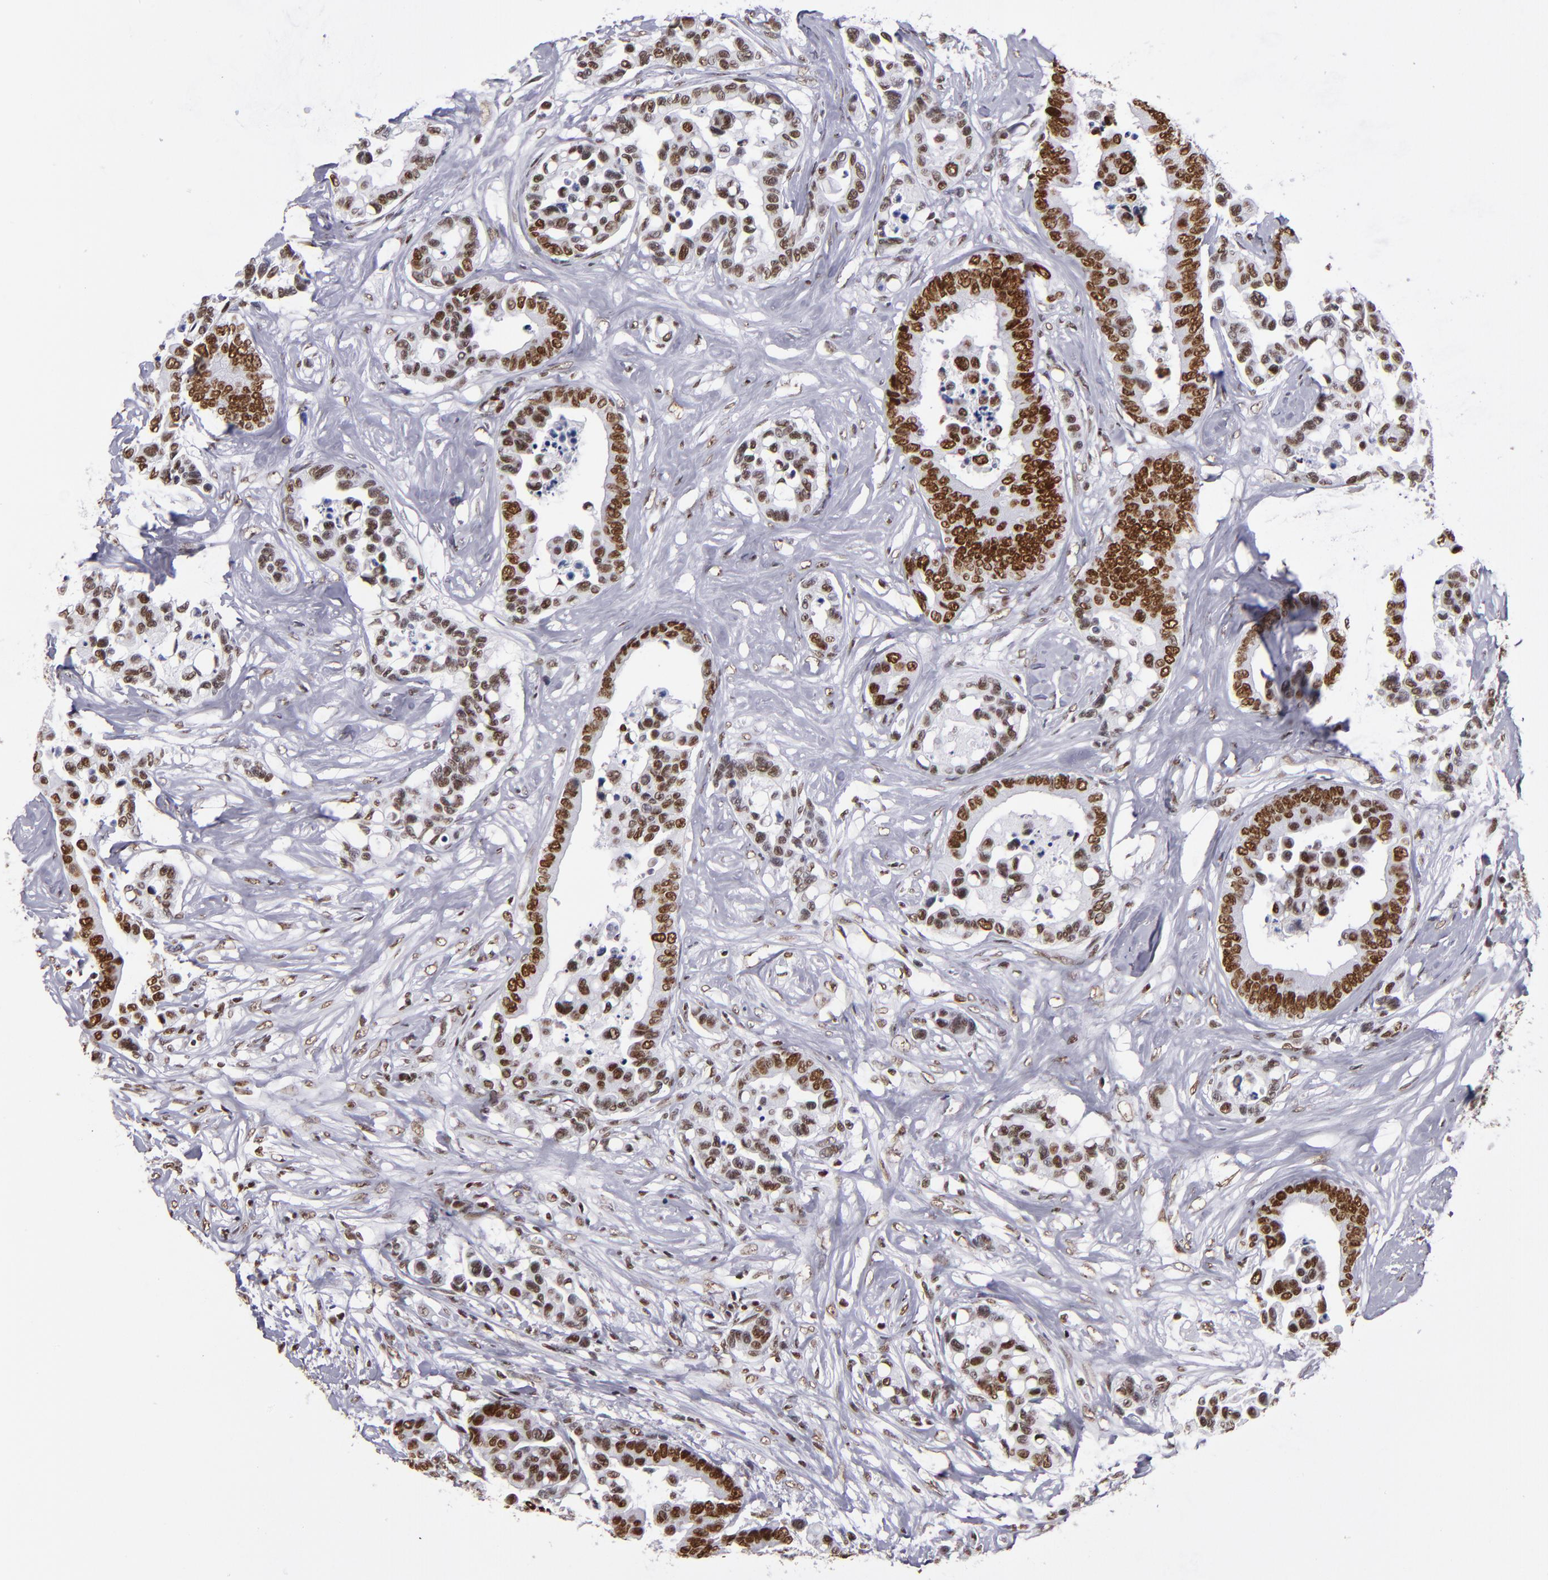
{"staining": {"intensity": "strong", "quantity": ">75%", "location": "nuclear"}, "tissue": "colorectal cancer", "cell_type": "Tumor cells", "image_type": "cancer", "snomed": [{"axis": "morphology", "description": "Adenocarcinoma, NOS"}, {"axis": "topography", "description": "Colon"}], "caption": "Immunohistochemistry (IHC) photomicrograph of neoplastic tissue: colorectal cancer stained using immunohistochemistry reveals high levels of strong protein expression localized specifically in the nuclear of tumor cells, appearing as a nuclear brown color.", "gene": "TERF2", "patient": {"sex": "male", "age": 82}}